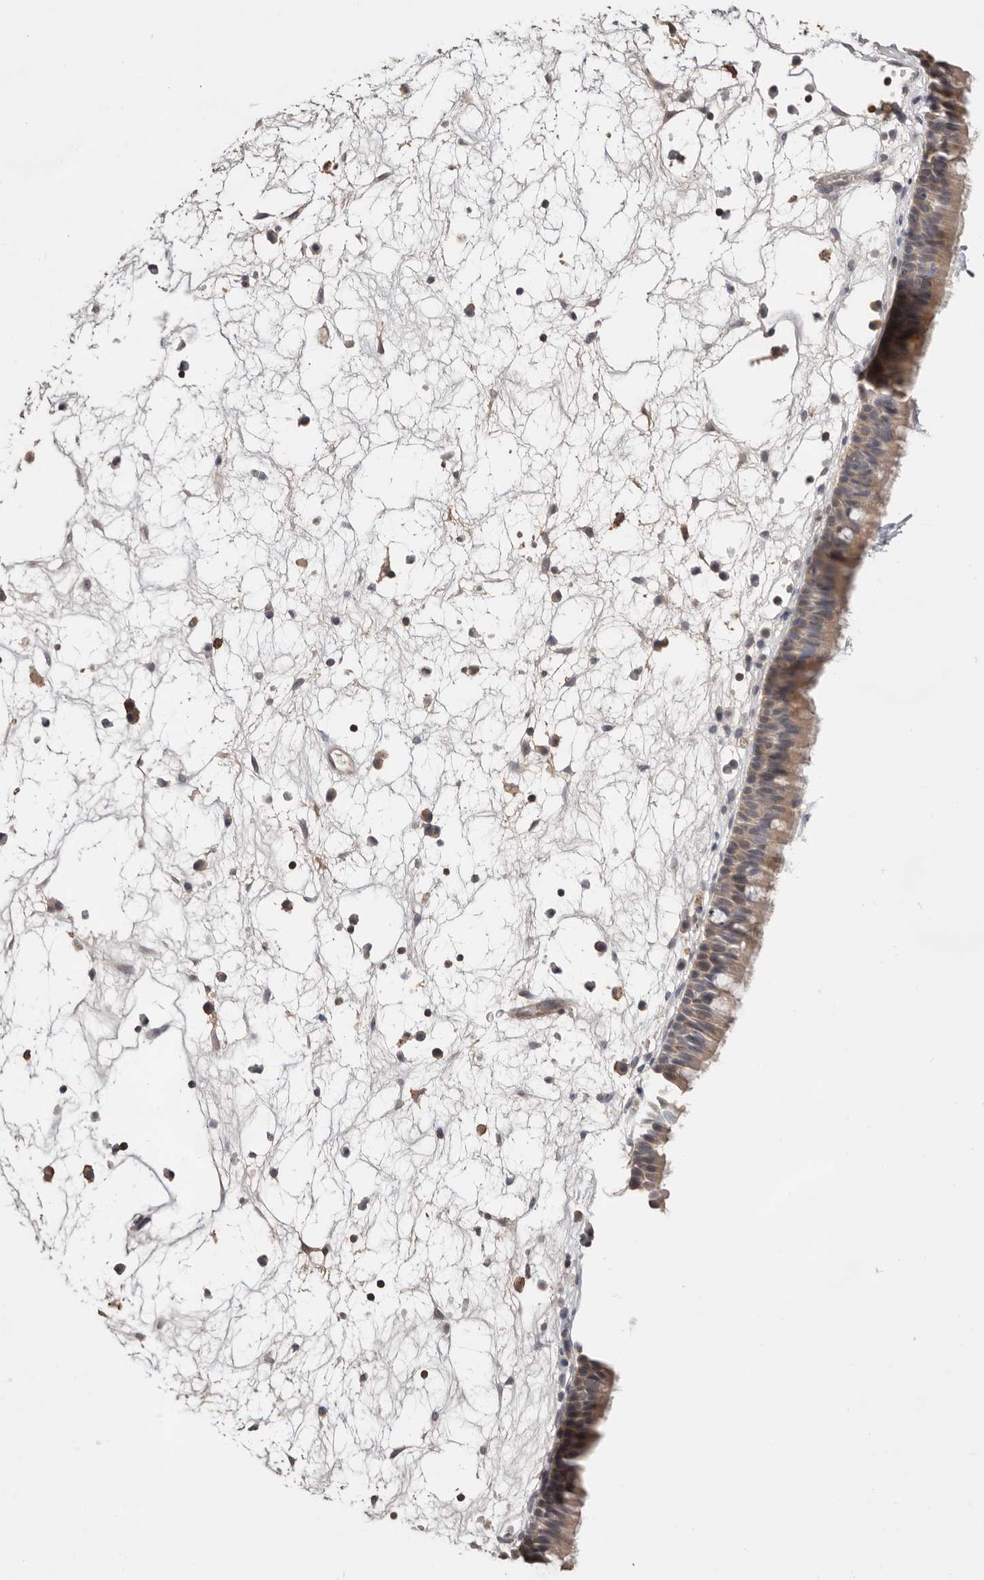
{"staining": {"intensity": "weak", "quantity": "25%-75%", "location": "cytoplasmic/membranous"}, "tissue": "nasopharynx", "cell_type": "Respiratory epithelial cells", "image_type": "normal", "snomed": [{"axis": "morphology", "description": "Normal tissue, NOS"}, {"axis": "morphology", "description": "Inflammation, NOS"}, {"axis": "morphology", "description": "Malignant melanoma, Metastatic site"}, {"axis": "topography", "description": "Nasopharynx"}], "caption": "Unremarkable nasopharynx exhibits weak cytoplasmic/membranous positivity in approximately 25%-75% of respiratory epithelial cells, visualized by immunohistochemistry. The protein is shown in brown color, while the nuclei are stained blue.", "gene": "MMACHC", "patient": {"sex": "male", "age": 70}}